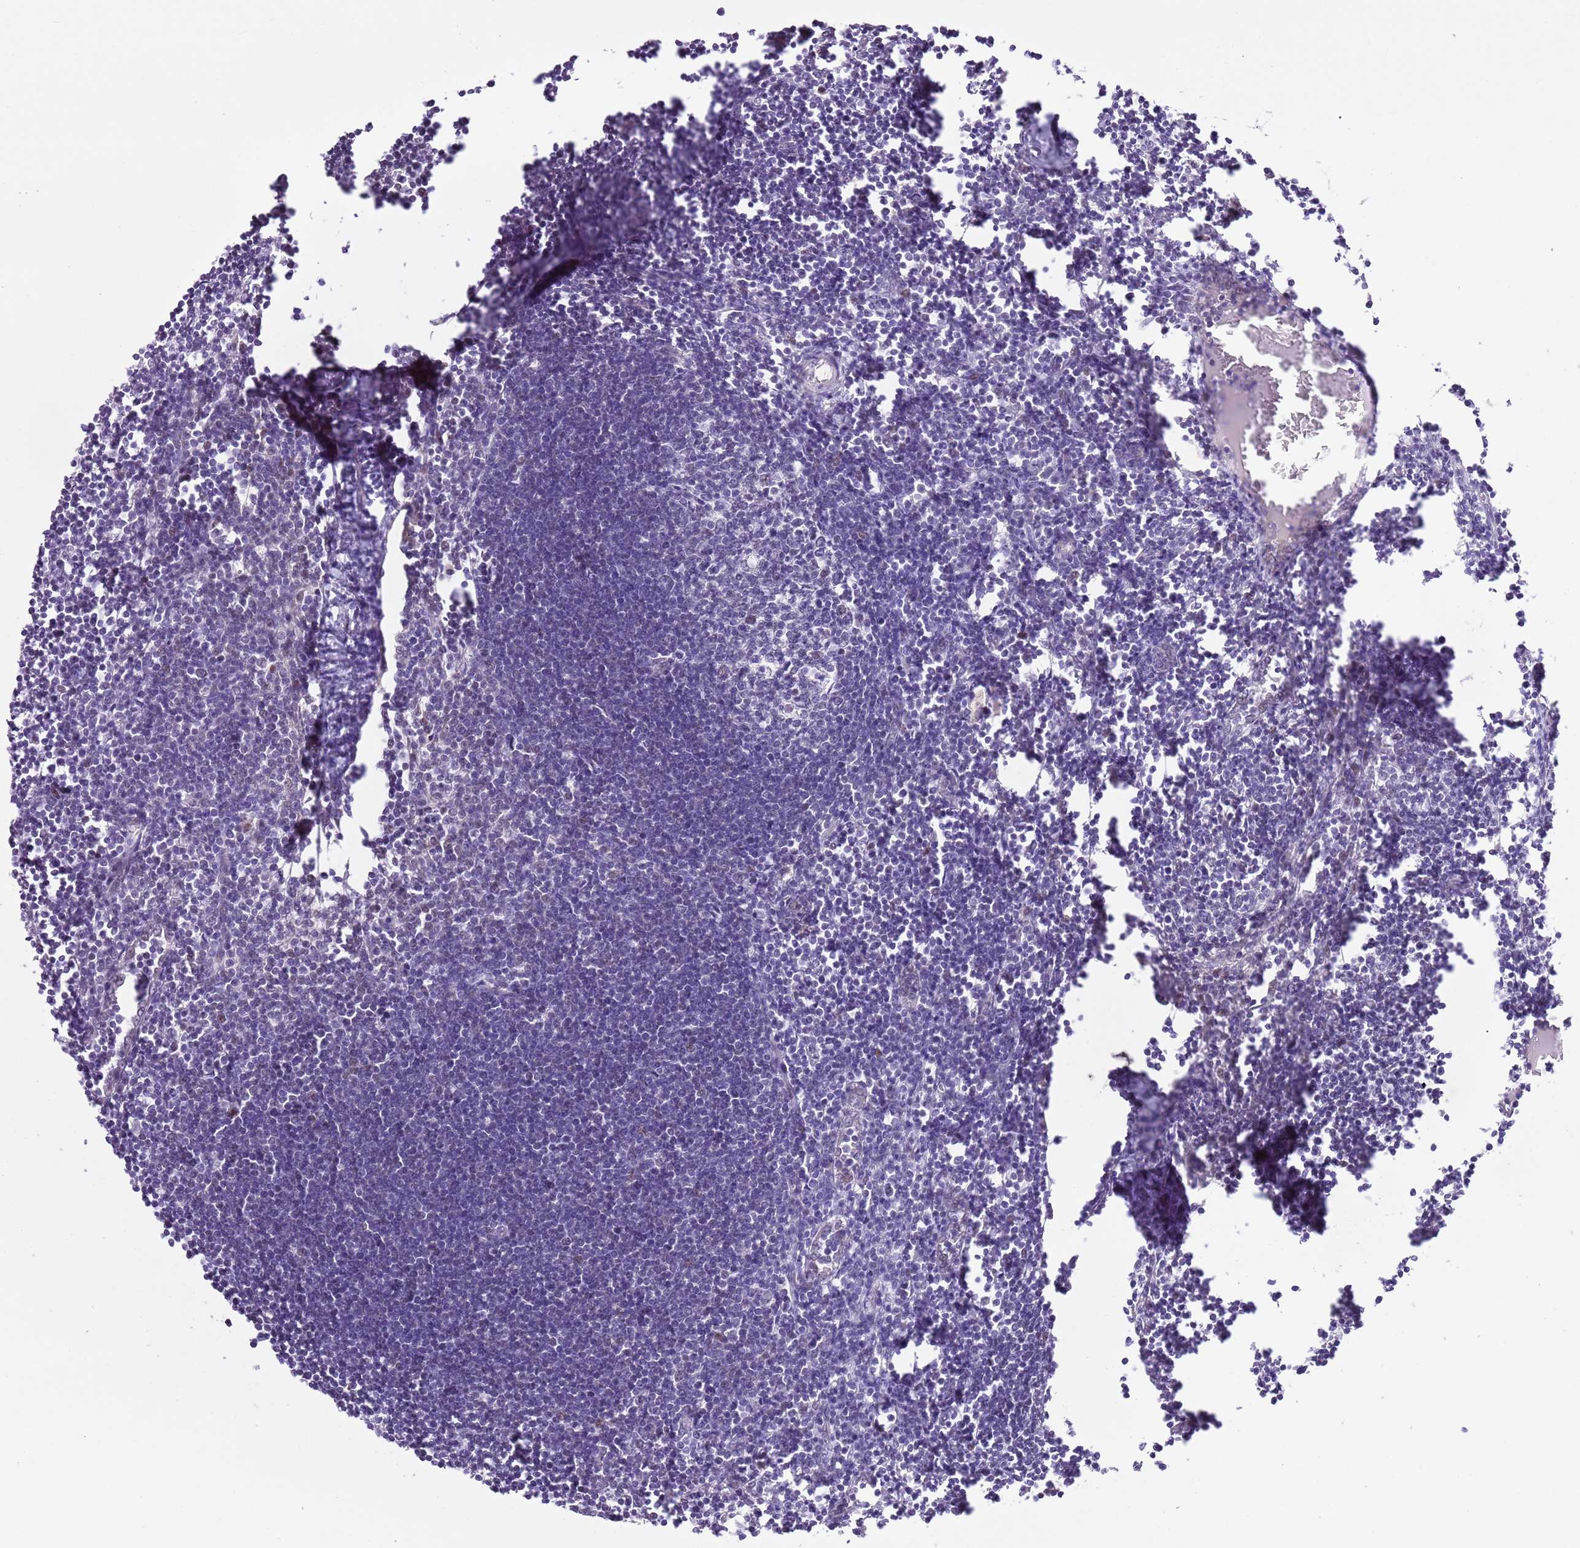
{"staining": {"intensity": "moderate", "quantity": "<25%", "location": "nuclear"}, "tissue": "lymph node", "cell_type": "Germinal center cells", "image_type": "normal", "snomed": [{"axis": "morphology", "description": "Normal tissue, NOS"}, {"axis": "morphology", "description": "Malignant melanoma, Metastatic site"}, {"axis": "topography", "description": "Lymph node"}], "caption": "IHC histopathology image of benign lymph node: lymph node stained using immunohistochemistry displays low levels of moderate protein expression localized specifically in the nuclear of germinal center cells, appearing as a nuclear brown color.", "gene": "NACC2", "patient": {"sex": "male", "age": 41}}